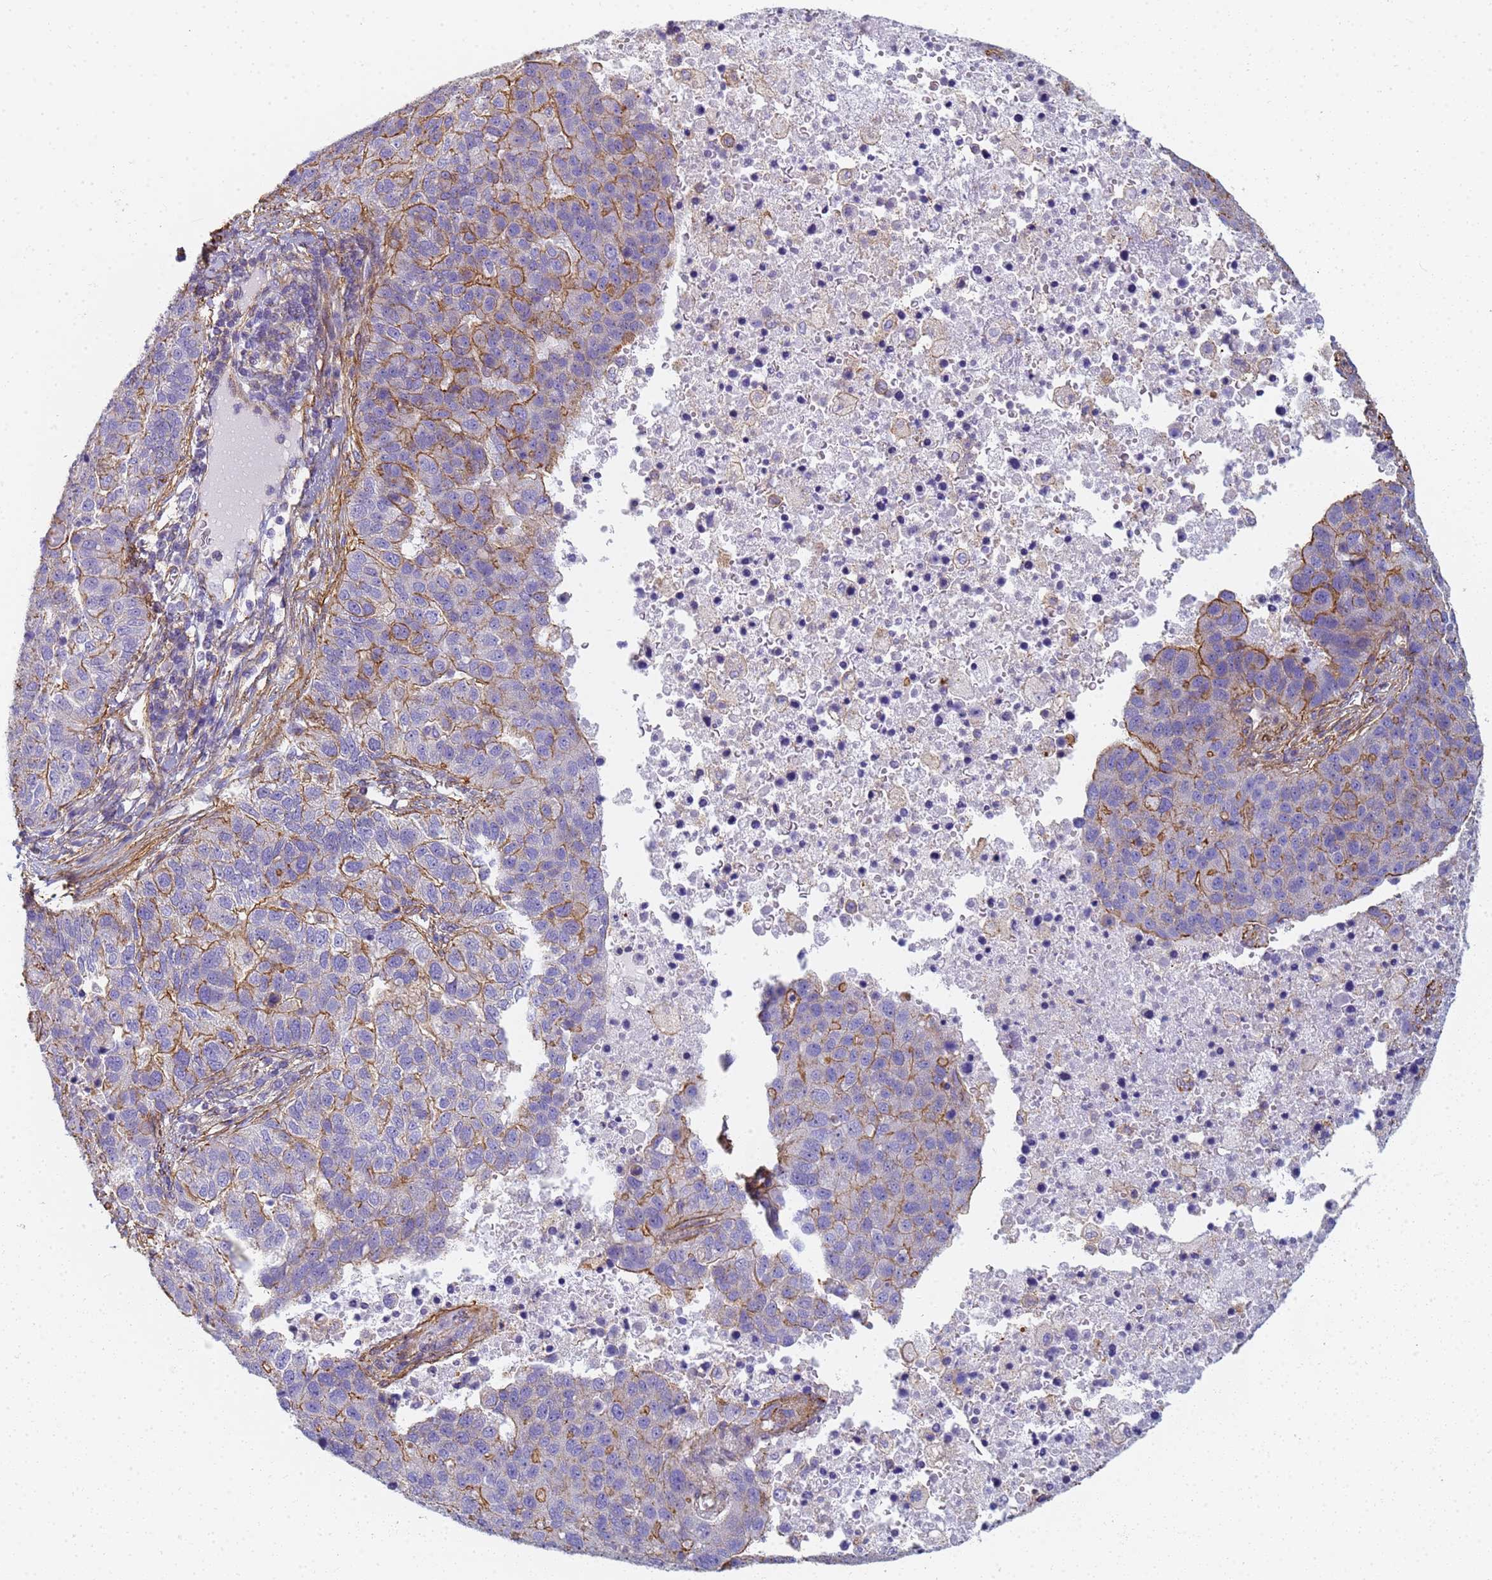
{"staining": {"intensity": "moderate", "quantity": "25%-75%", "location": "cytoplasmic/membranous"}, "tissue": "pancreatic cancer", "cell_type": "Tumor cells", "image_type": "cancer", "snomed": [{"axis": "morphology", "description": "Adenocarcinoma, NOS"}, {"axis": "topography", "description": "Pancreas"}], "caption": "Protein staining displays moderate cytoplasmic/membranous positivity in approximately 25%-75% of tumor cells in pancreatic cancer (adenocarcinoma).", "gene": "TPM1", "patient": {"sex": "female", "age": 61}}